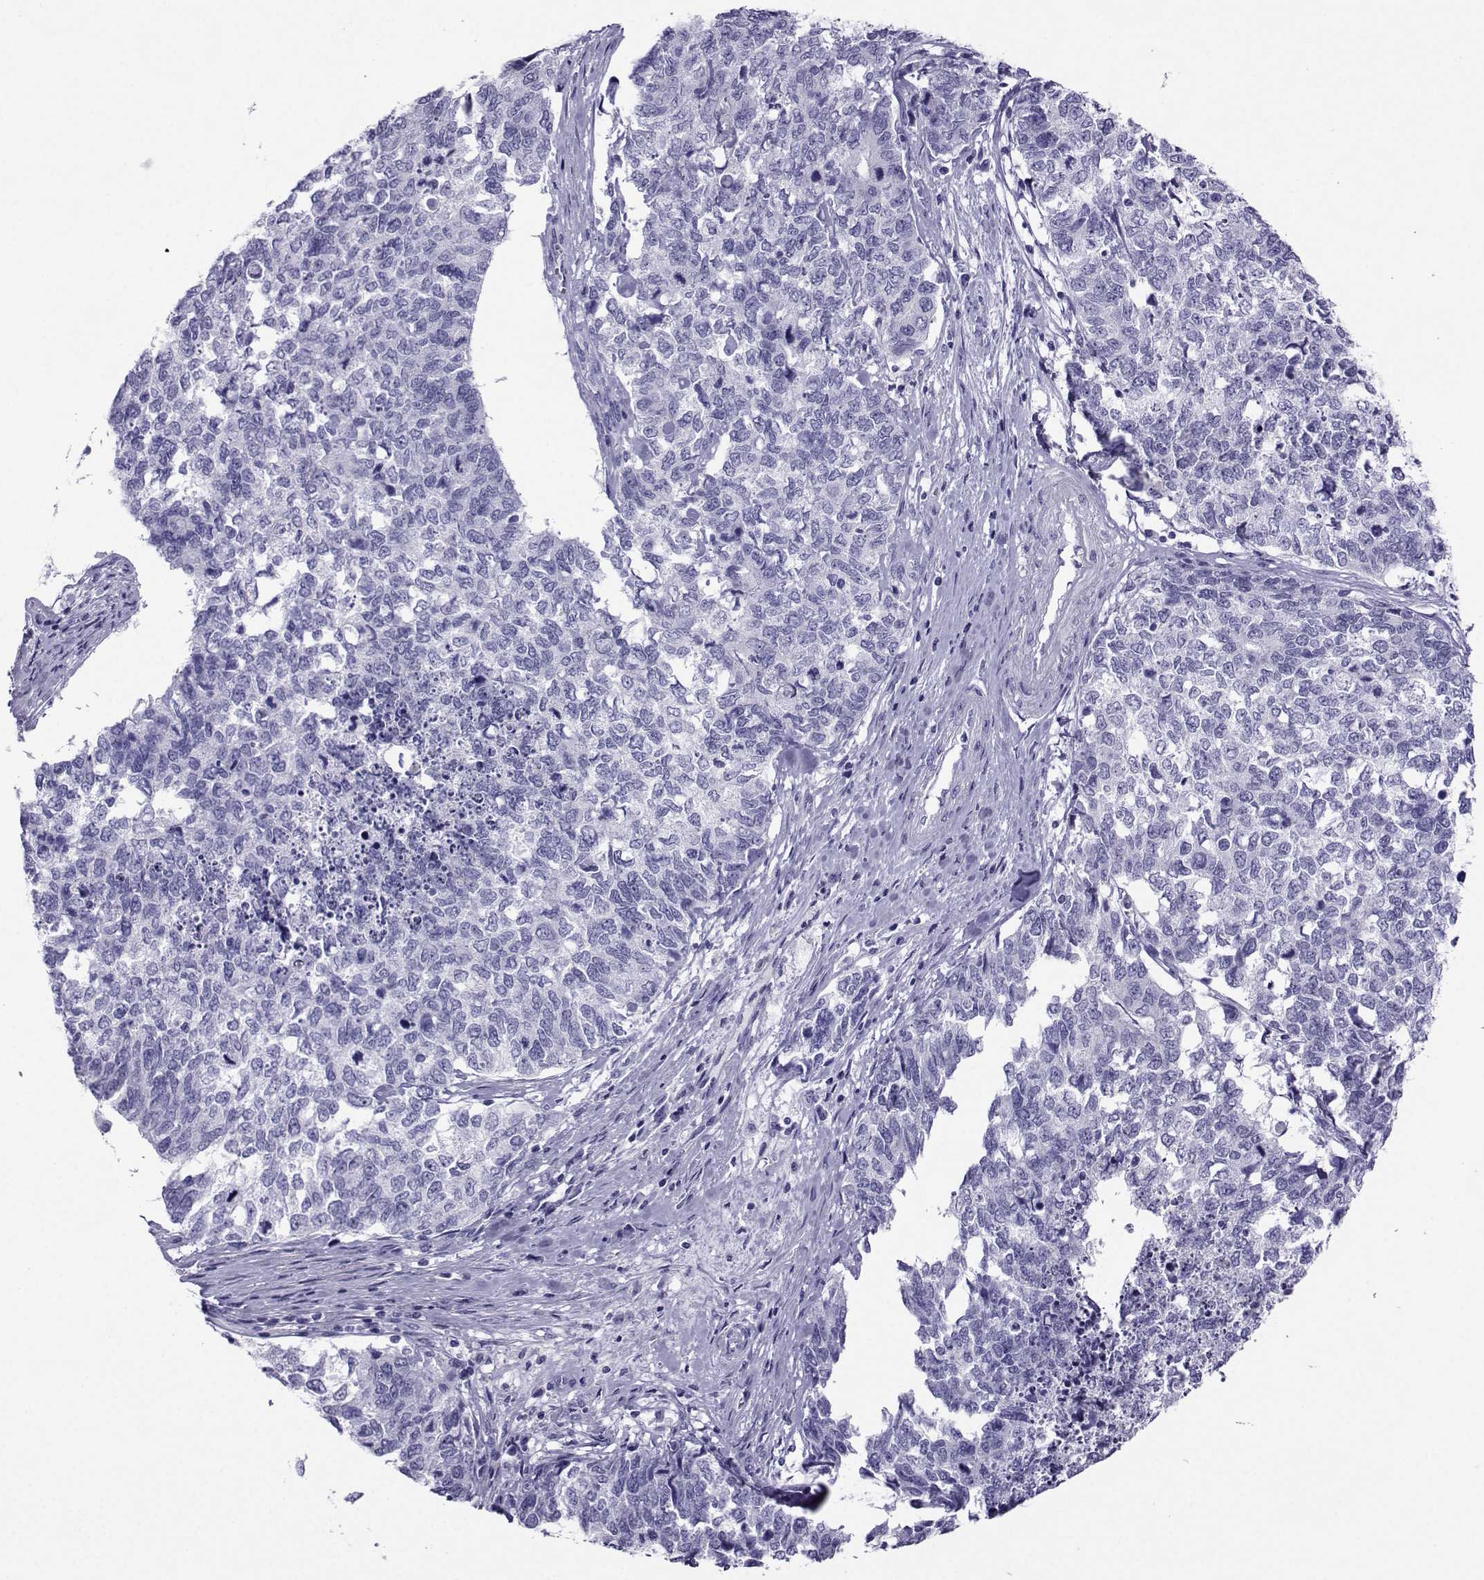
{"staining": {"intensity": "negative", "quantity": "none", "location": "none"}, "tissue": "cervical cancer", "cell_type": "Tumor cells", "image_type": "cancer", "snomed": [{"axis": "morphology", "description": "Squamous cell carcinoma, NOS"}, {"axis": "topography", "description": "Cervix"}], "caption": "Protein analysis of cervical squamous cell carcinoma demonstrates no significant positivity in tumor cells. (IHC, brightfield microscopy, high magnification).", "gene": "CRYBB1", "patient": {"sex": "female", "age": 63}}